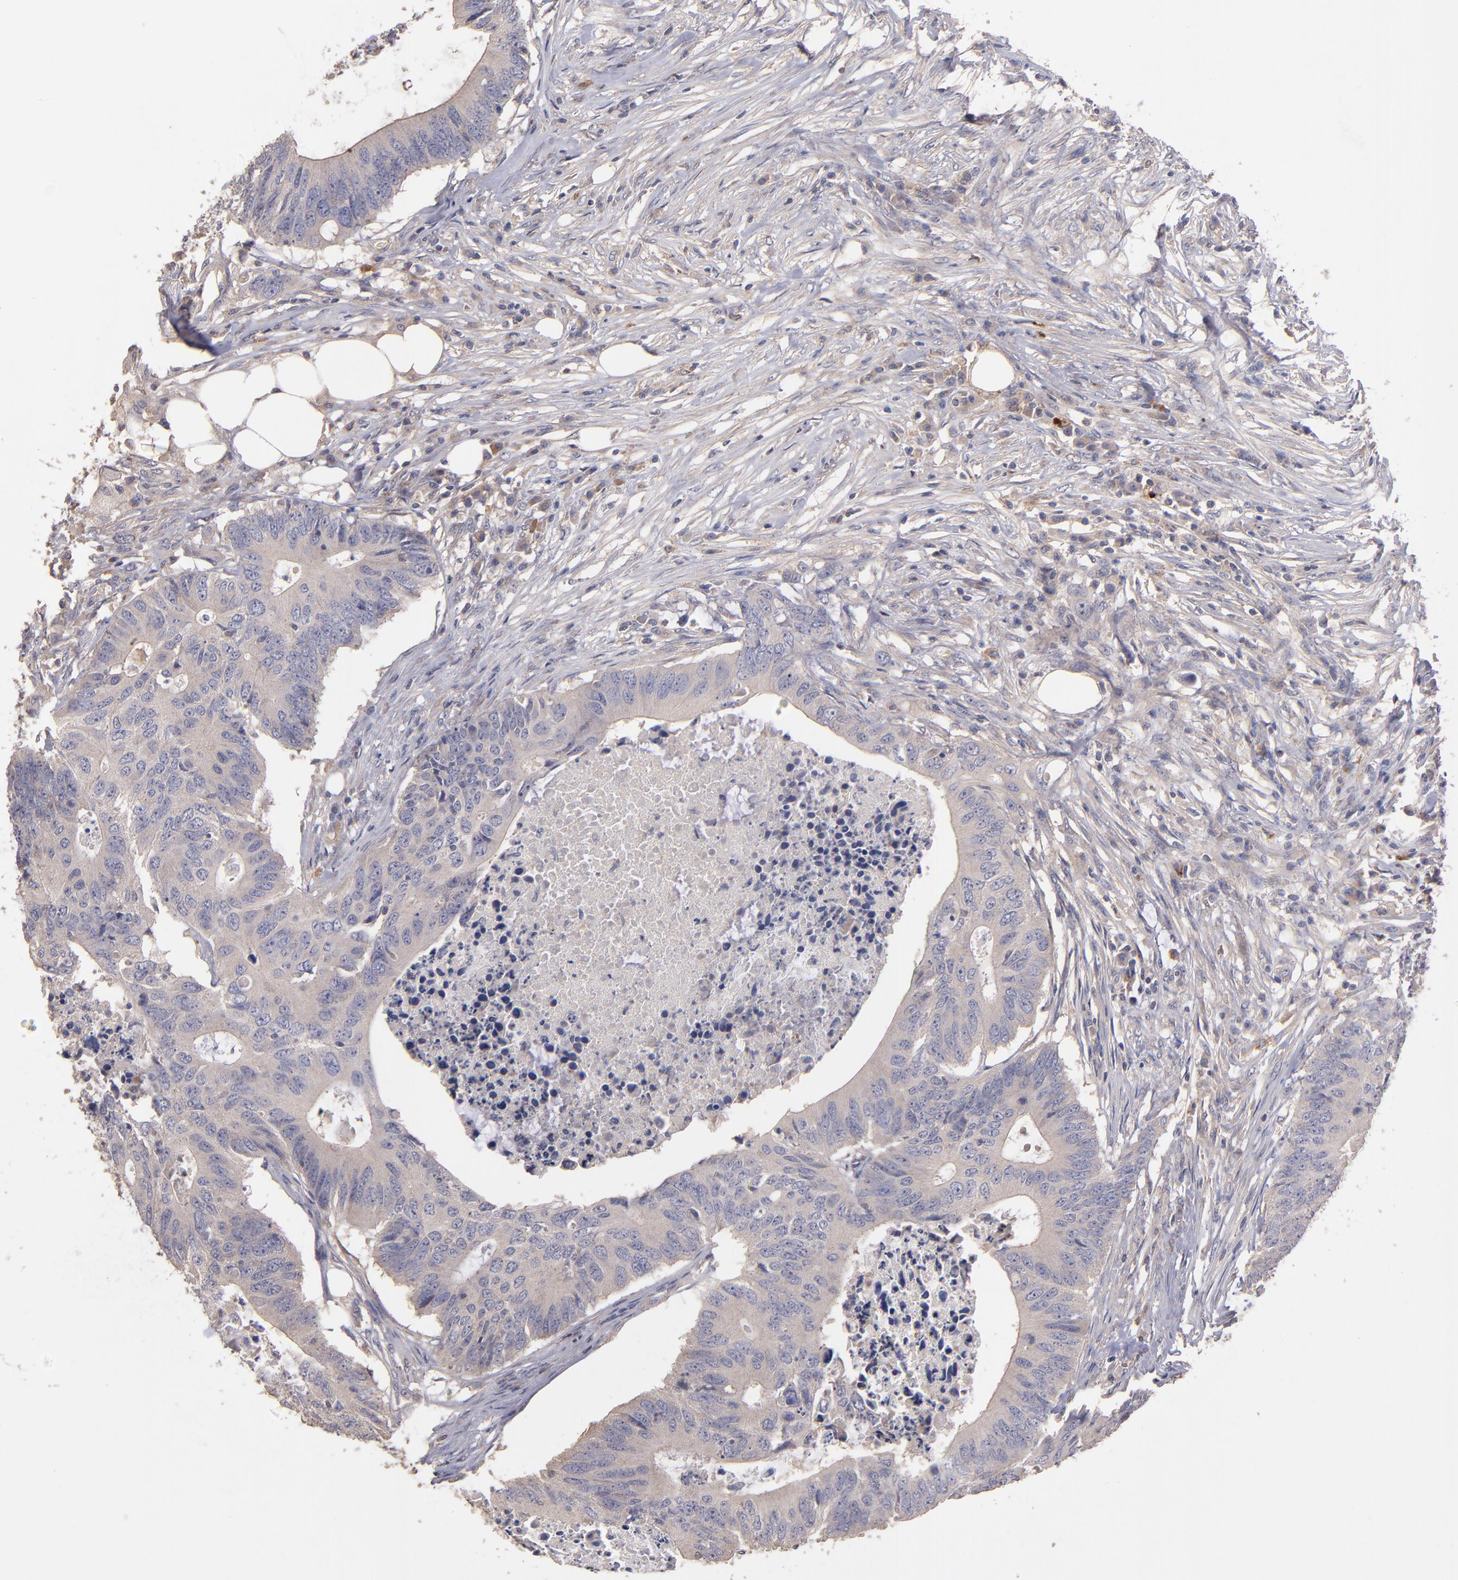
{"staining": {"intensity": "weak", "quantity": ">75%", "location": "cytoplasmic/membranous"}, "tissue": "colorectal cancer", "cell_type": "Tumor cells", "image_type": "cancer", "snomed": [{"axis": "morphology", "description": "Adenocarcinoma, NOS"}, {"axis": "topography", "description": "Colon"}], "caption": "Protein staining reveals weak cytoplasmic/membranous expression in approximately >75% of tumor cells in adenocarcinoma (colorectal).", "gene": "MAGEE1", "patient": {"sex": "male", "age": 71}}